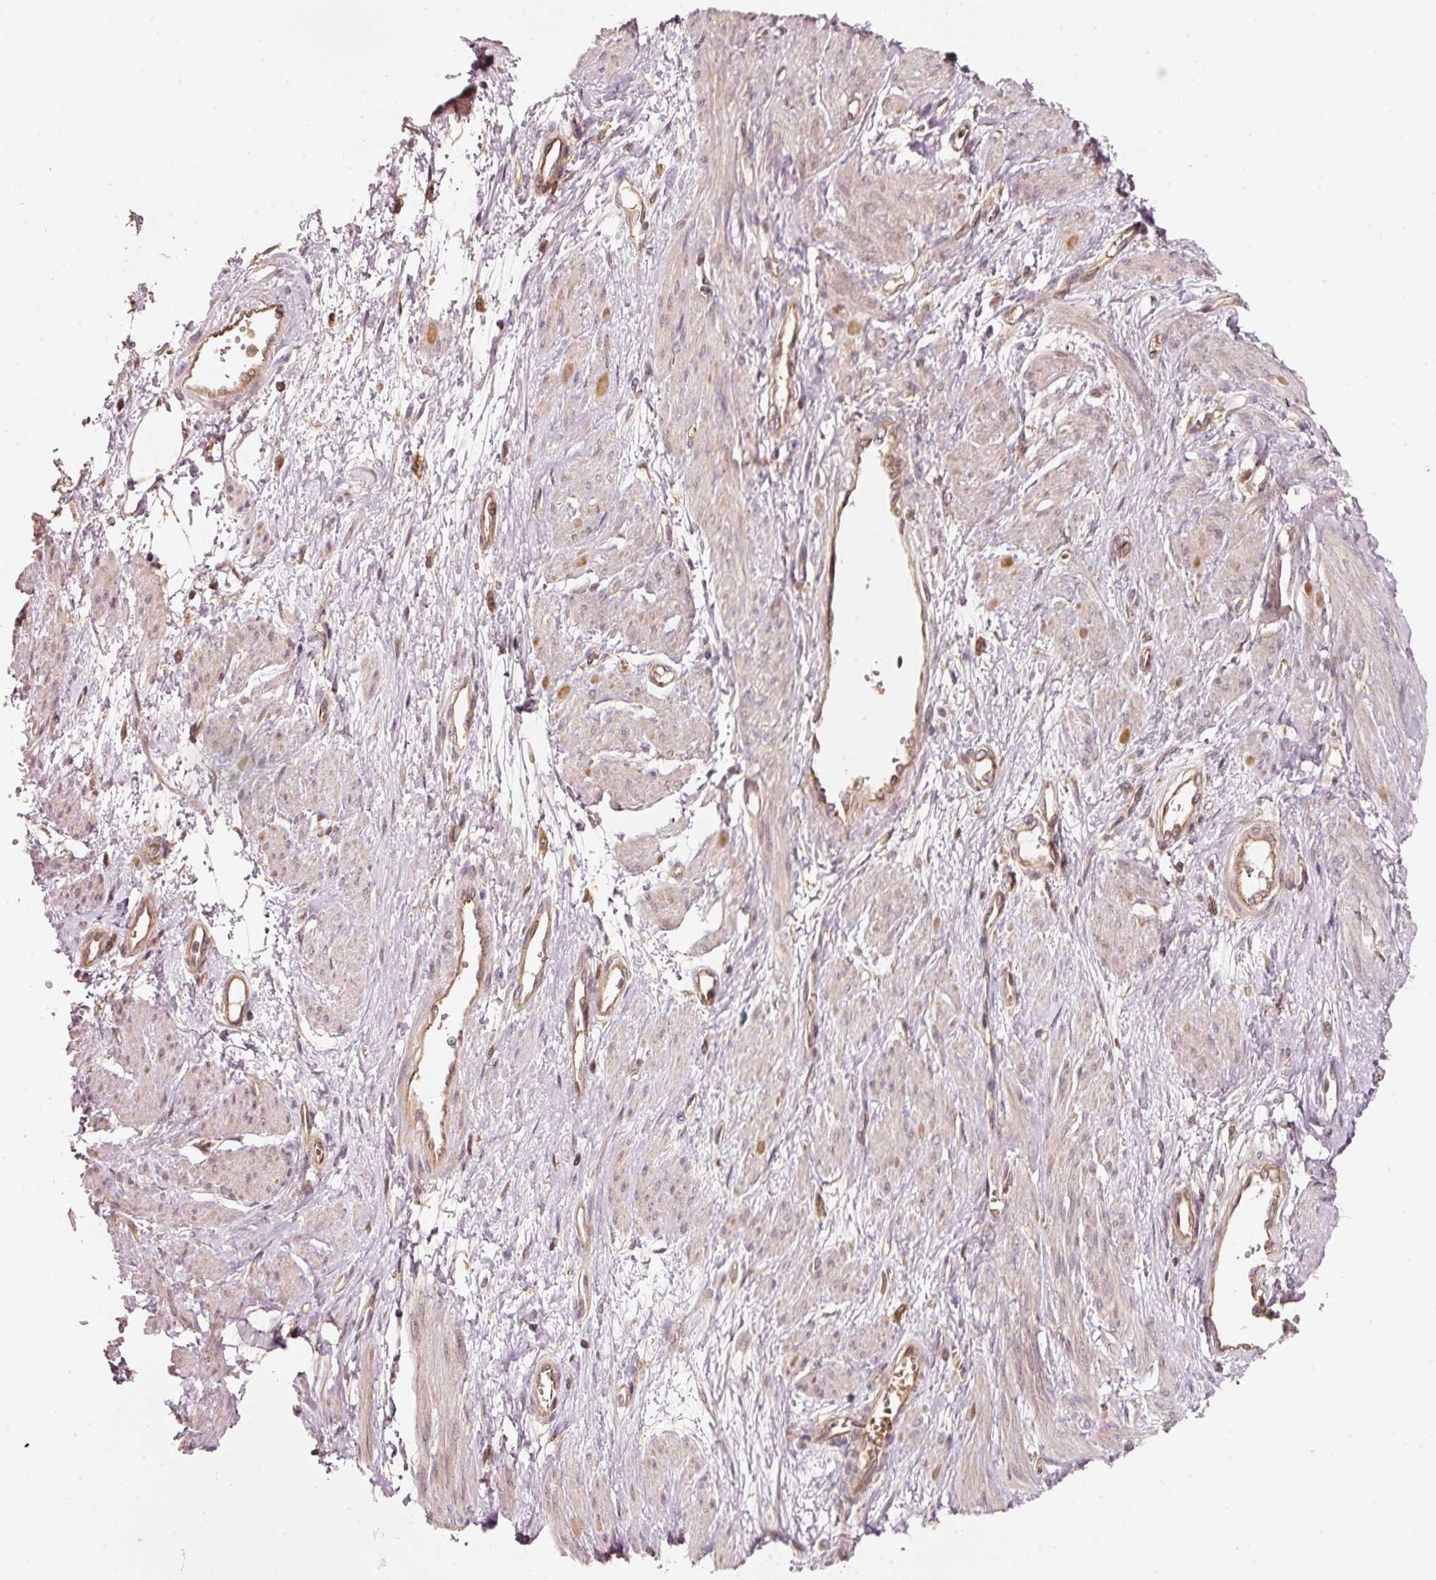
{"staining": {"intensity": "weak", "quantity": "25%-75%", "location": "cytoplasmic/membranous"}, "tissue": "smooth muscle", "cell_type": "Smooth muscle cells", "image_type": "normal", "snomed": [{"axis": "morphology", "description": "Normal tissue, NOS"}, {"axis": "topography", "description": "Smooth muscle"}, {"axis": "topography", "description": "Uterus"}], "caption": "Immunohistochemical staining of unremarkable smooth muscle shows low levels of weak cytoplasmic/membranous positivity in approximately 25%-75% of smooth muscle cells.", "gene": "RRAS2", "patient": {"sex": "female", "age": 39}}